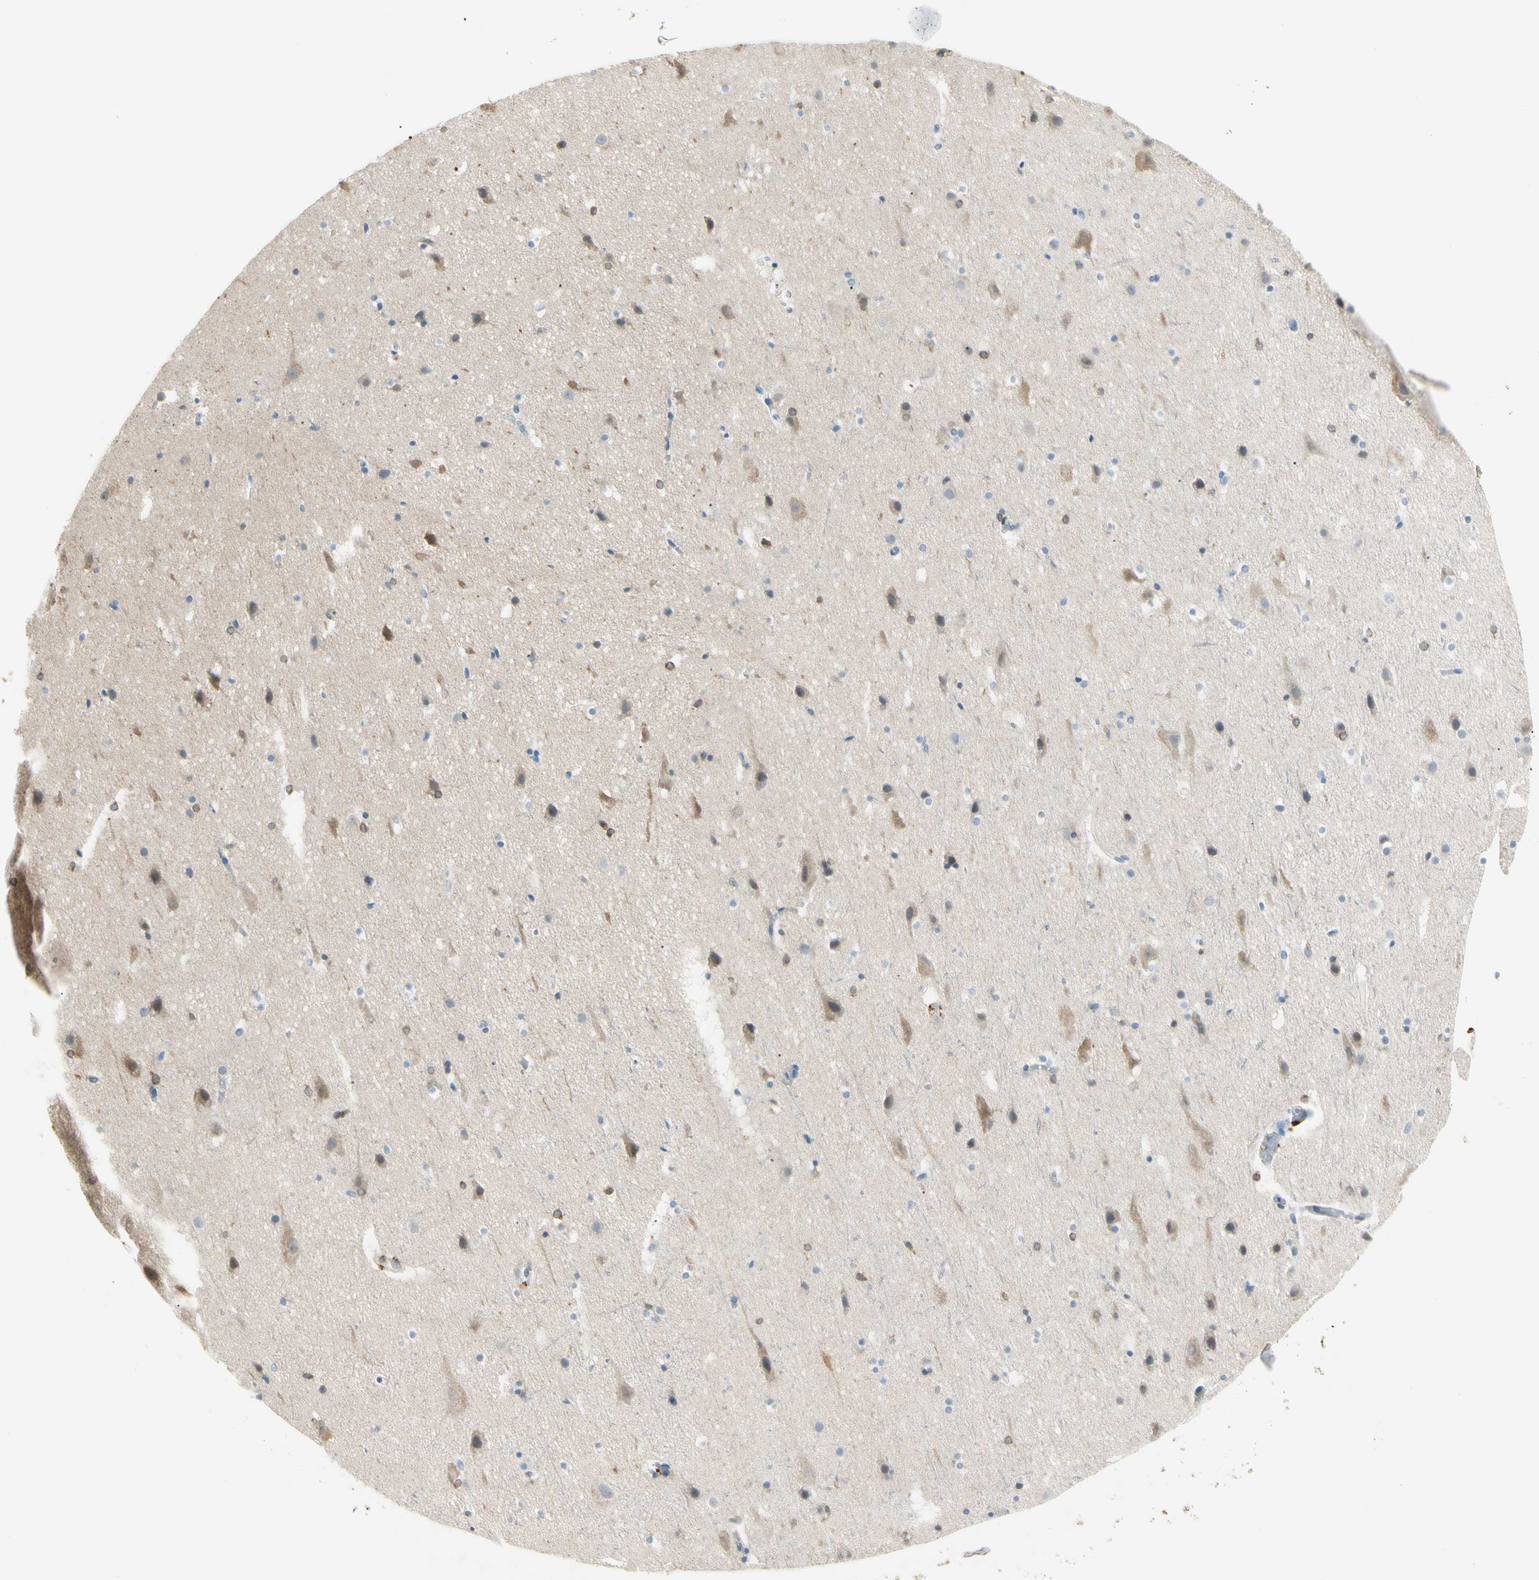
{"staining": {"intensity": "weak", "quantity": ">75%", "location": "cytoplasmic/membranous"}, "tissue": "cerebral cortex", "cell_type": "Endothelial cells", "image_type": "normal", "snomed": [{"axis": "morphology", "description": "Normal tissue, NOS"}, {"axis": "topography", "description": "Cerebral cortex"}], "caption": "Protein expression analysis of normal cerebral cortex displays weak cytoplasmic/membranous positivity in approximately >75% of endothelial cells.", "gene": "LPCAT2", "patient": {"sex": "male", "age": 45}}